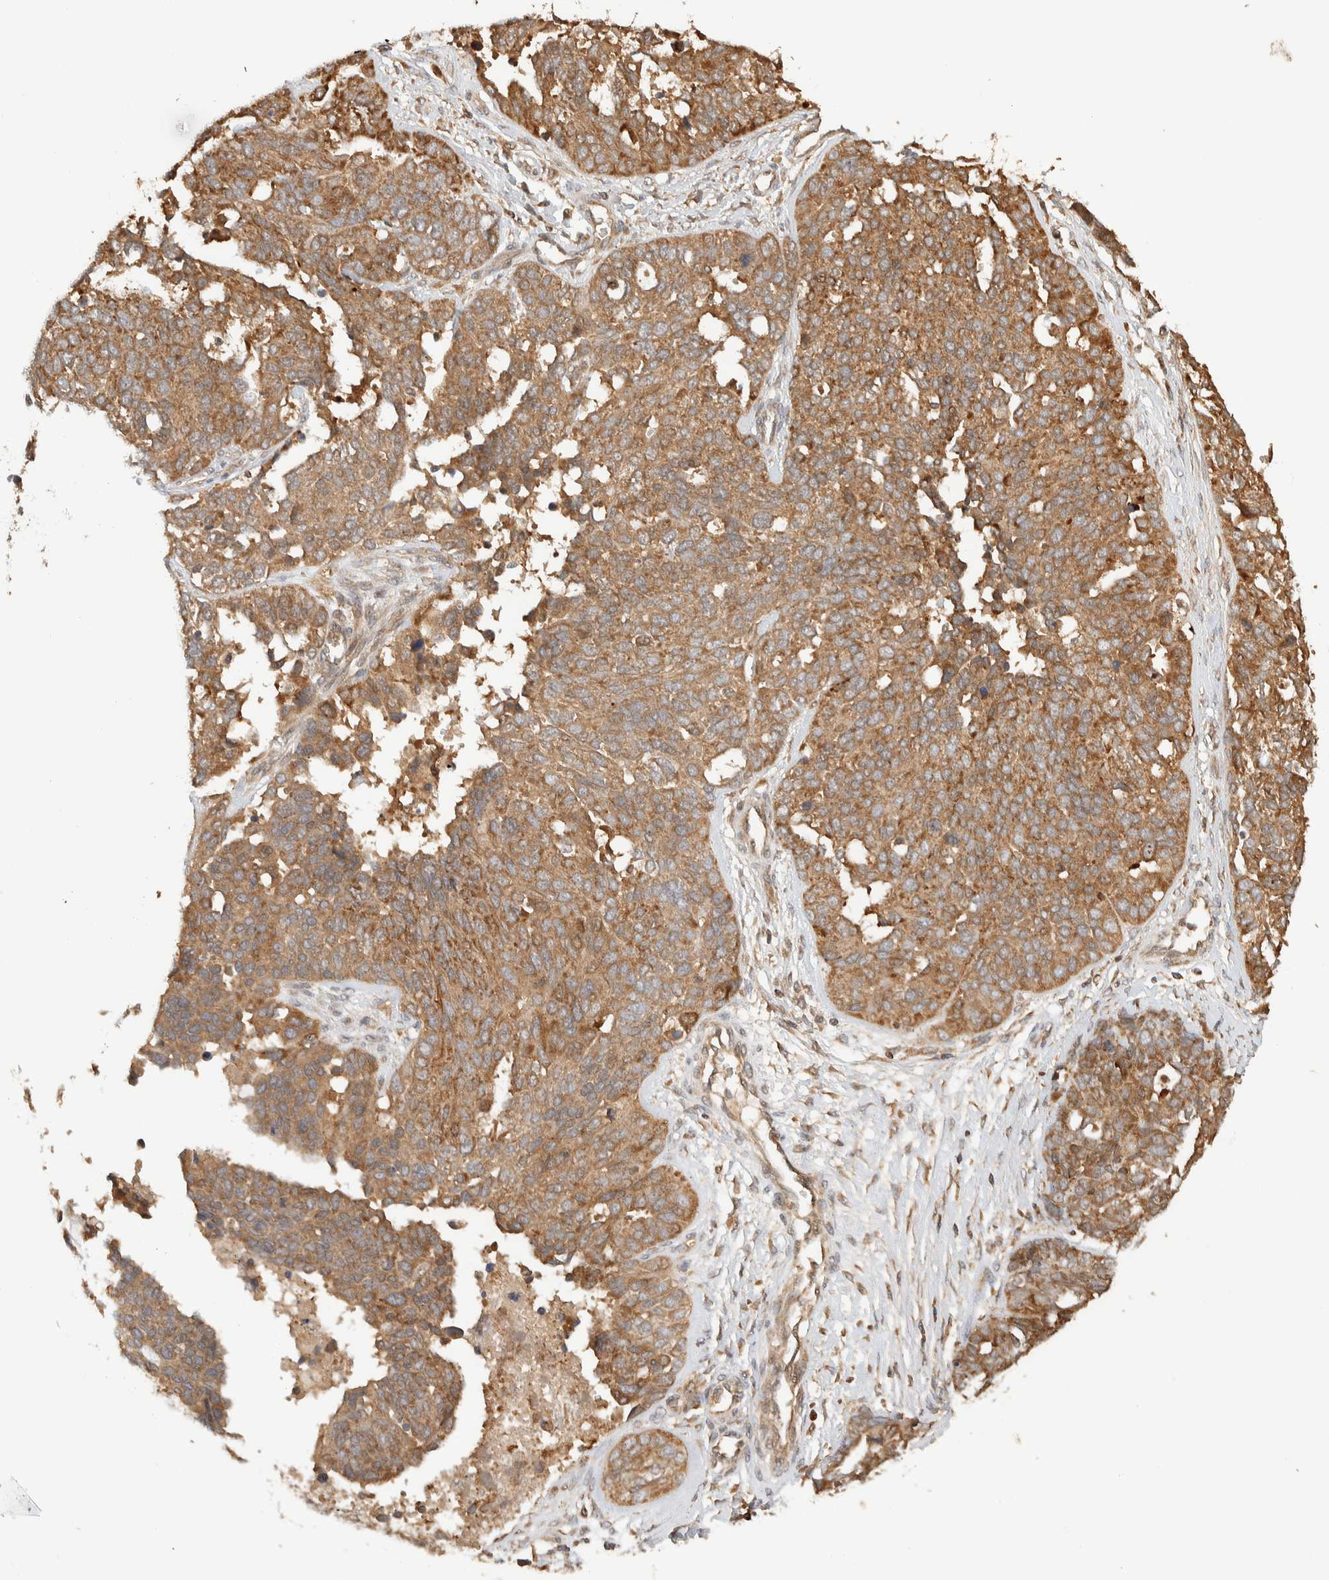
{"staining": {"intensity": "moderate", "quantity": ">75%", "location": "cytoplasmic/membranous"}, "tissue": "ovarian cancer", "cell_type": "Tumor cells", "image_type": "cancer", "snomed": [{"axis": "morphology", "description": "Cystadenocarcinoma, serous, NOS"}, {"axis": "topography", "description": "Ovary"}], "caption": "Immunohistochemical staining of ovarian cancer (serous cystadenocarcinoma) displays medium levels of moderate cytoplasmic/membranous expression in approximately >75% of tumor cells.", "gene": "TTI2", "patient": {"sex": "female", "age": 44}}